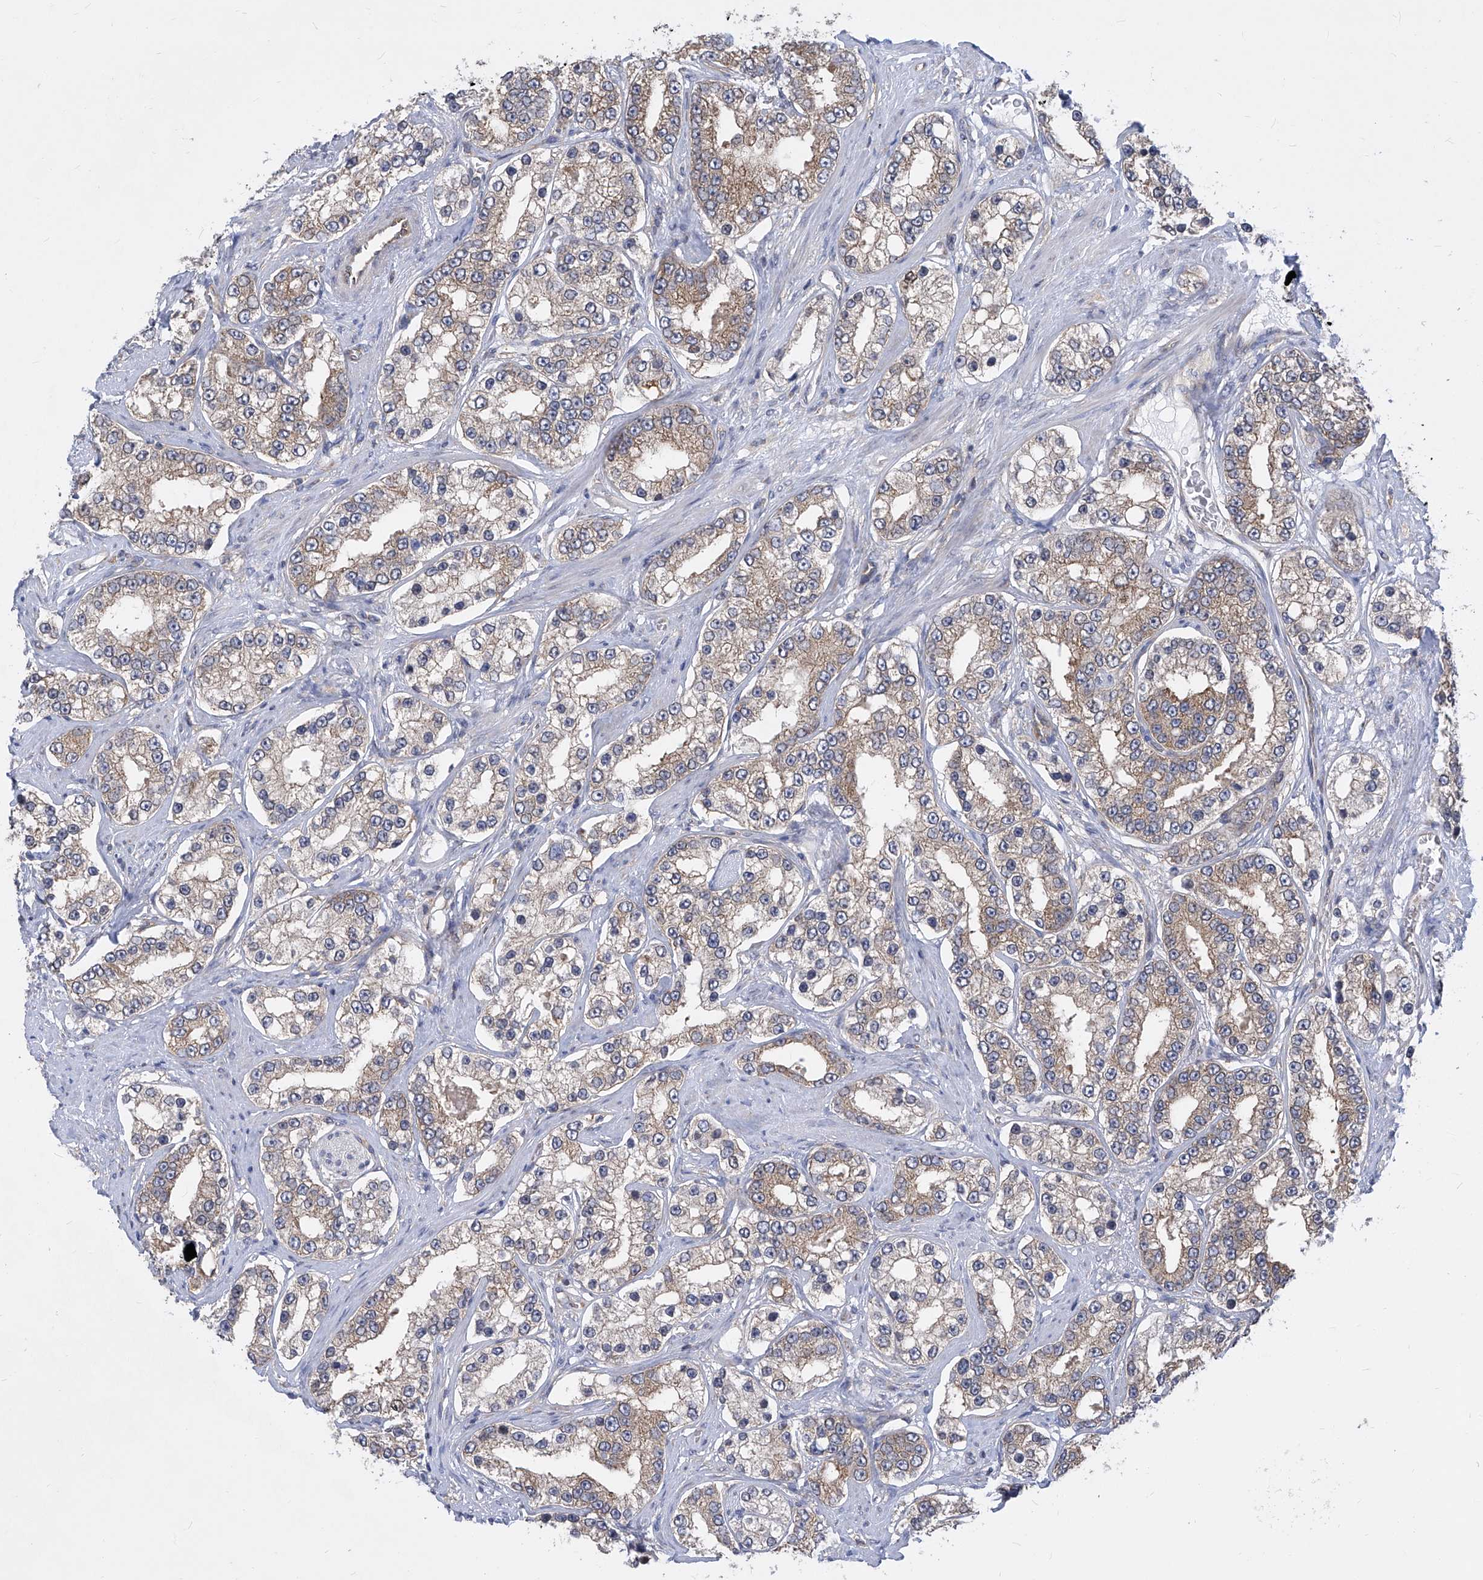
{"staining": {"intensity": "weak", "quantity": "25%-75%", "location": "cytoplasmic/membranous"}, "tissue": "prostate cancer", "cell_type": "Tumor cells", "image_type": "cancer", "snomed": [{"axis": "morphology", "description": "Normal tissue, NOS"}, {"axis": "morphology", "description": "Adenocarcinoma, High grade"}, {"axis": "topography", "description": "Prostate"}], "caption": "DAB (3,3'-diaminobenzidine) immunohistochemical staining of human high-grade adenocarcinoma (prostate) reveals weak cytoplasmic/membranous protein staining in about 25%-75% of tumor cells.", "gene": "EIF3M", "patient": {"sex": "male", "age": 83}}